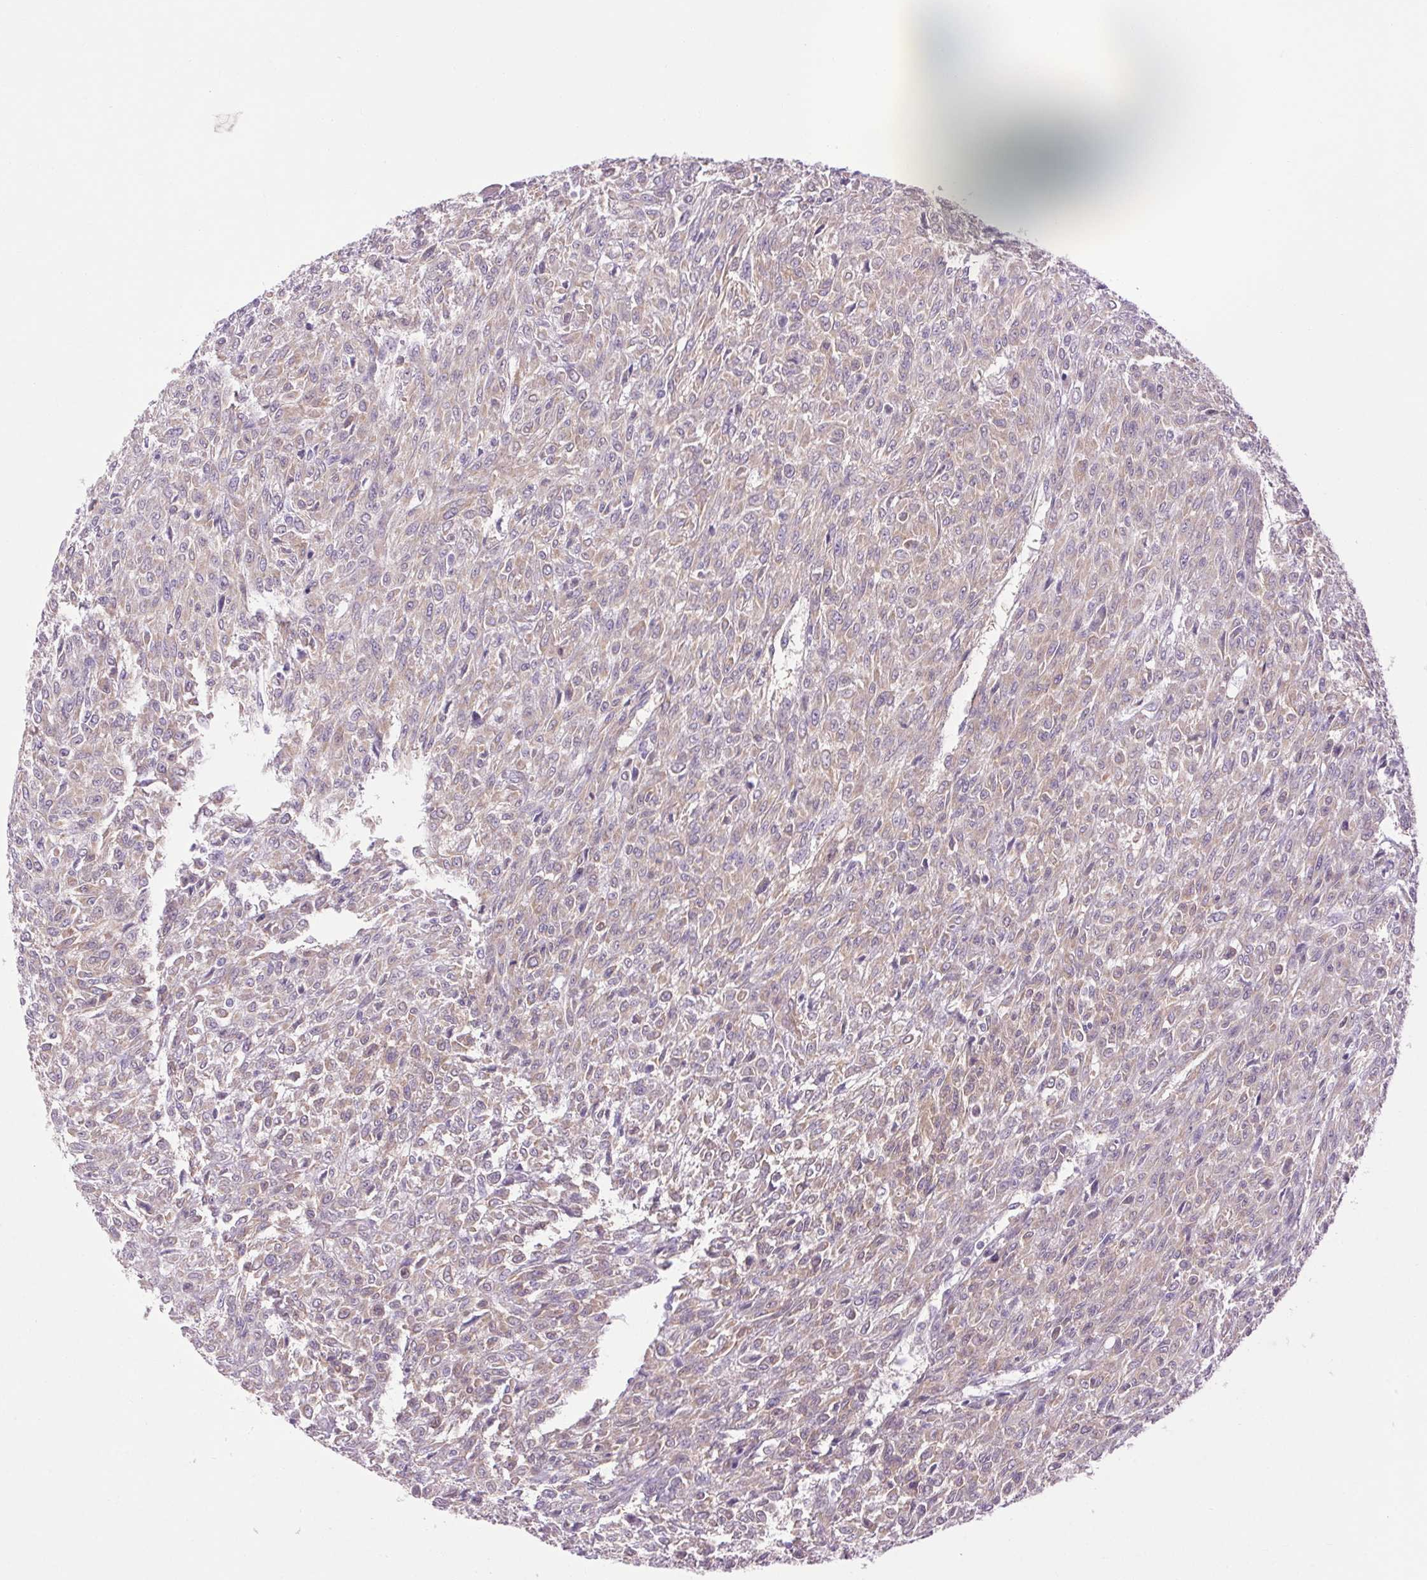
{"staining": {"intensity": "negative", "quantity": "none", "location": "none"}, "tissue": "renal cancer", "cell_type": "Tumor cells", "image_type": "cancer", "snomed": [{"axis": "morphology", "description": "Adenocarcinoma, NOS"}, {"axis": "topography", "description": "Kidney"}], "caption": "Renal cancer (adenocarcinoma) stained for a protein using immunohistochemistry (IHC) demonstrates no expression tumor cells.", "gene": "SOWAHC", "patient": {"sex": "male", "age": 58}}